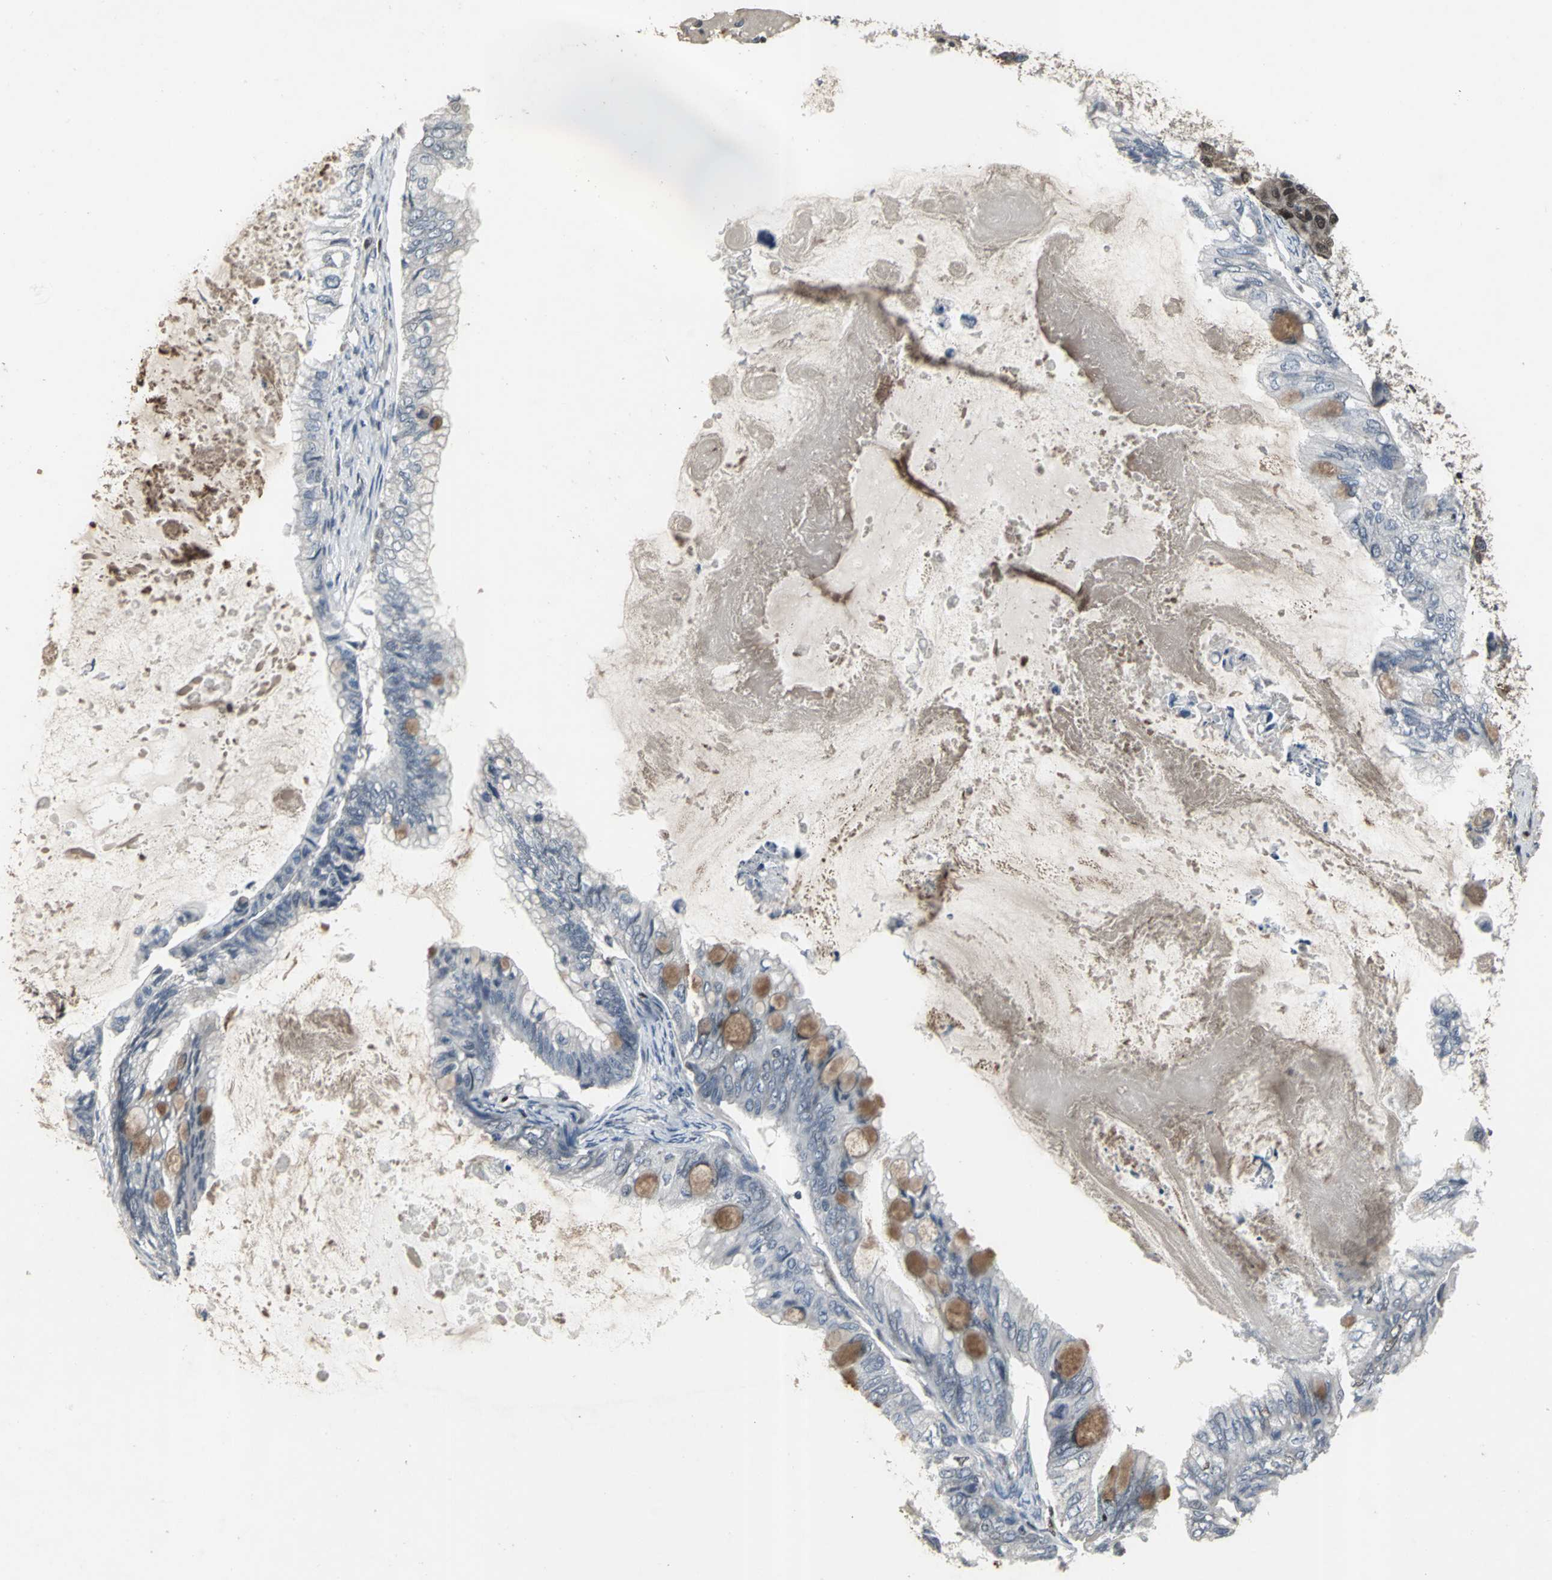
{"staining": {"intensity": "moderate", "quantity": "<25%", "location": "cytoplasmic/membranous"}, "tissue": "ovarian cancer", "cell_type": "Tumor cells", "image_type": "cancer", "snomed": [{"axis": "morphology", "description": "Cystadenocarcinoma, mucinous, NOS"}, {"axis": "topography", "description": "Ovary"}], "caption": "About <25% of tumor cells in ovarian cancer exhibit moderate cytoplasmic/membranous protein positivity as visualized by brown immunohistochemical staining.", "gene": "SRF", "patient": {"sex": "female", "age": 80}}